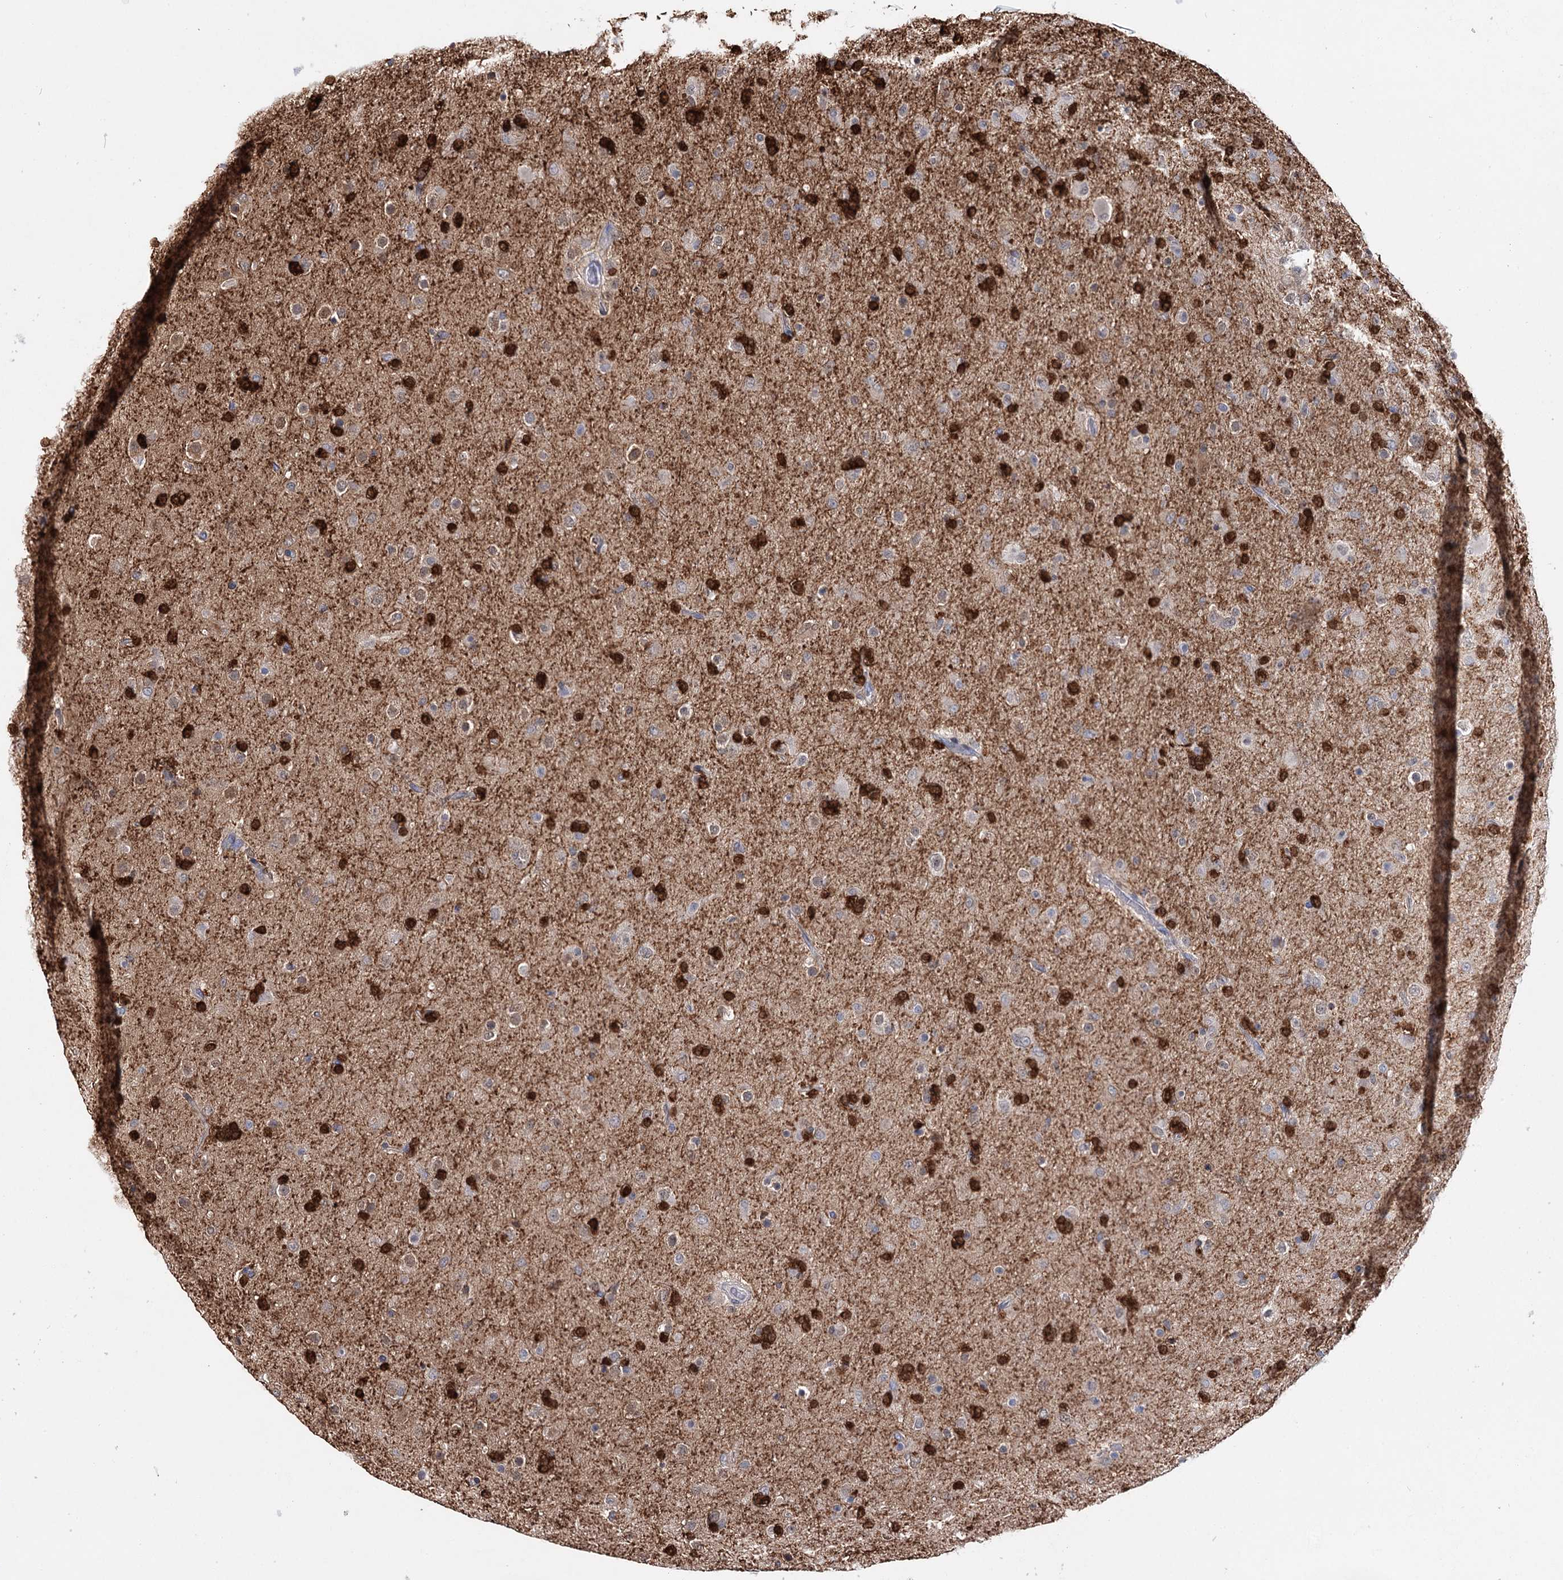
{"staining": {"intensity": "strong", "quantity": "25%-75%", "location": "cytoplasmic/membranous,nuclear"}, "tissue": "glioma", "cell_type": "Tumor cells", "image_type": "cancer", "snomed": [{"axis": "morphology", "description": "Glioma, malignant, Low grade"}, {"axis": "topography", "description": "Brain"}], "caption": "Protein expression analysis of glioma shows strong cytoplasmic/membranous and nuclear expression in approximately 25%-75% of tumor cells.", "gene": "CFAP46", "patient": {"sex": "male", "age": 65}}